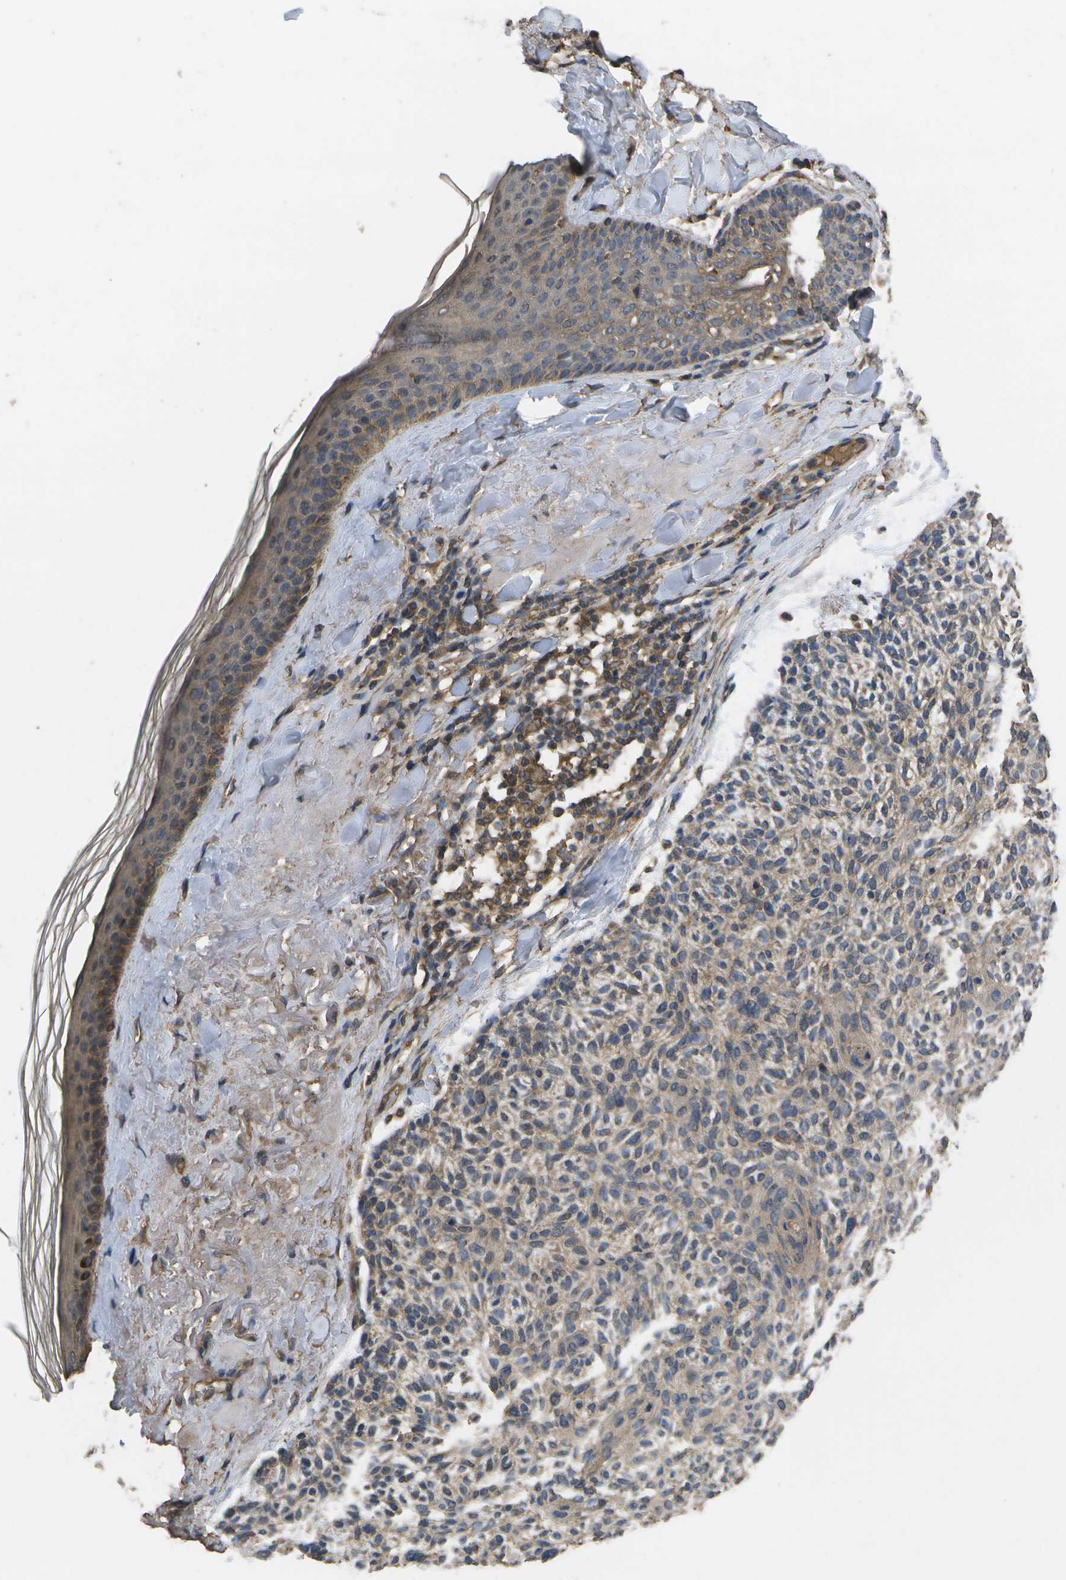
{"staining": {"intensity": "weak", "quantity": ">75%", "location": "cytoplasmic/membranous"}, "tissue": "skin cancer", "cell_type": "Tumor cells", "image_type": "cancer", "snomed": [{"axis": "morphology", "description": "Normal tissue, NOS"}, {"axis": "morphology", "description": "Basal cell carcinoma"}, {"axis": "topography", "description": "Skin"}], "caption": "About >75% of tumor cells in human skin basal cell carcinoma display weak cytoplasmic/membranous protein staining as visualized by brown immunohistochemical staining.", "gene": "SACS", "patient": {"sex": "female", "age": 70}}